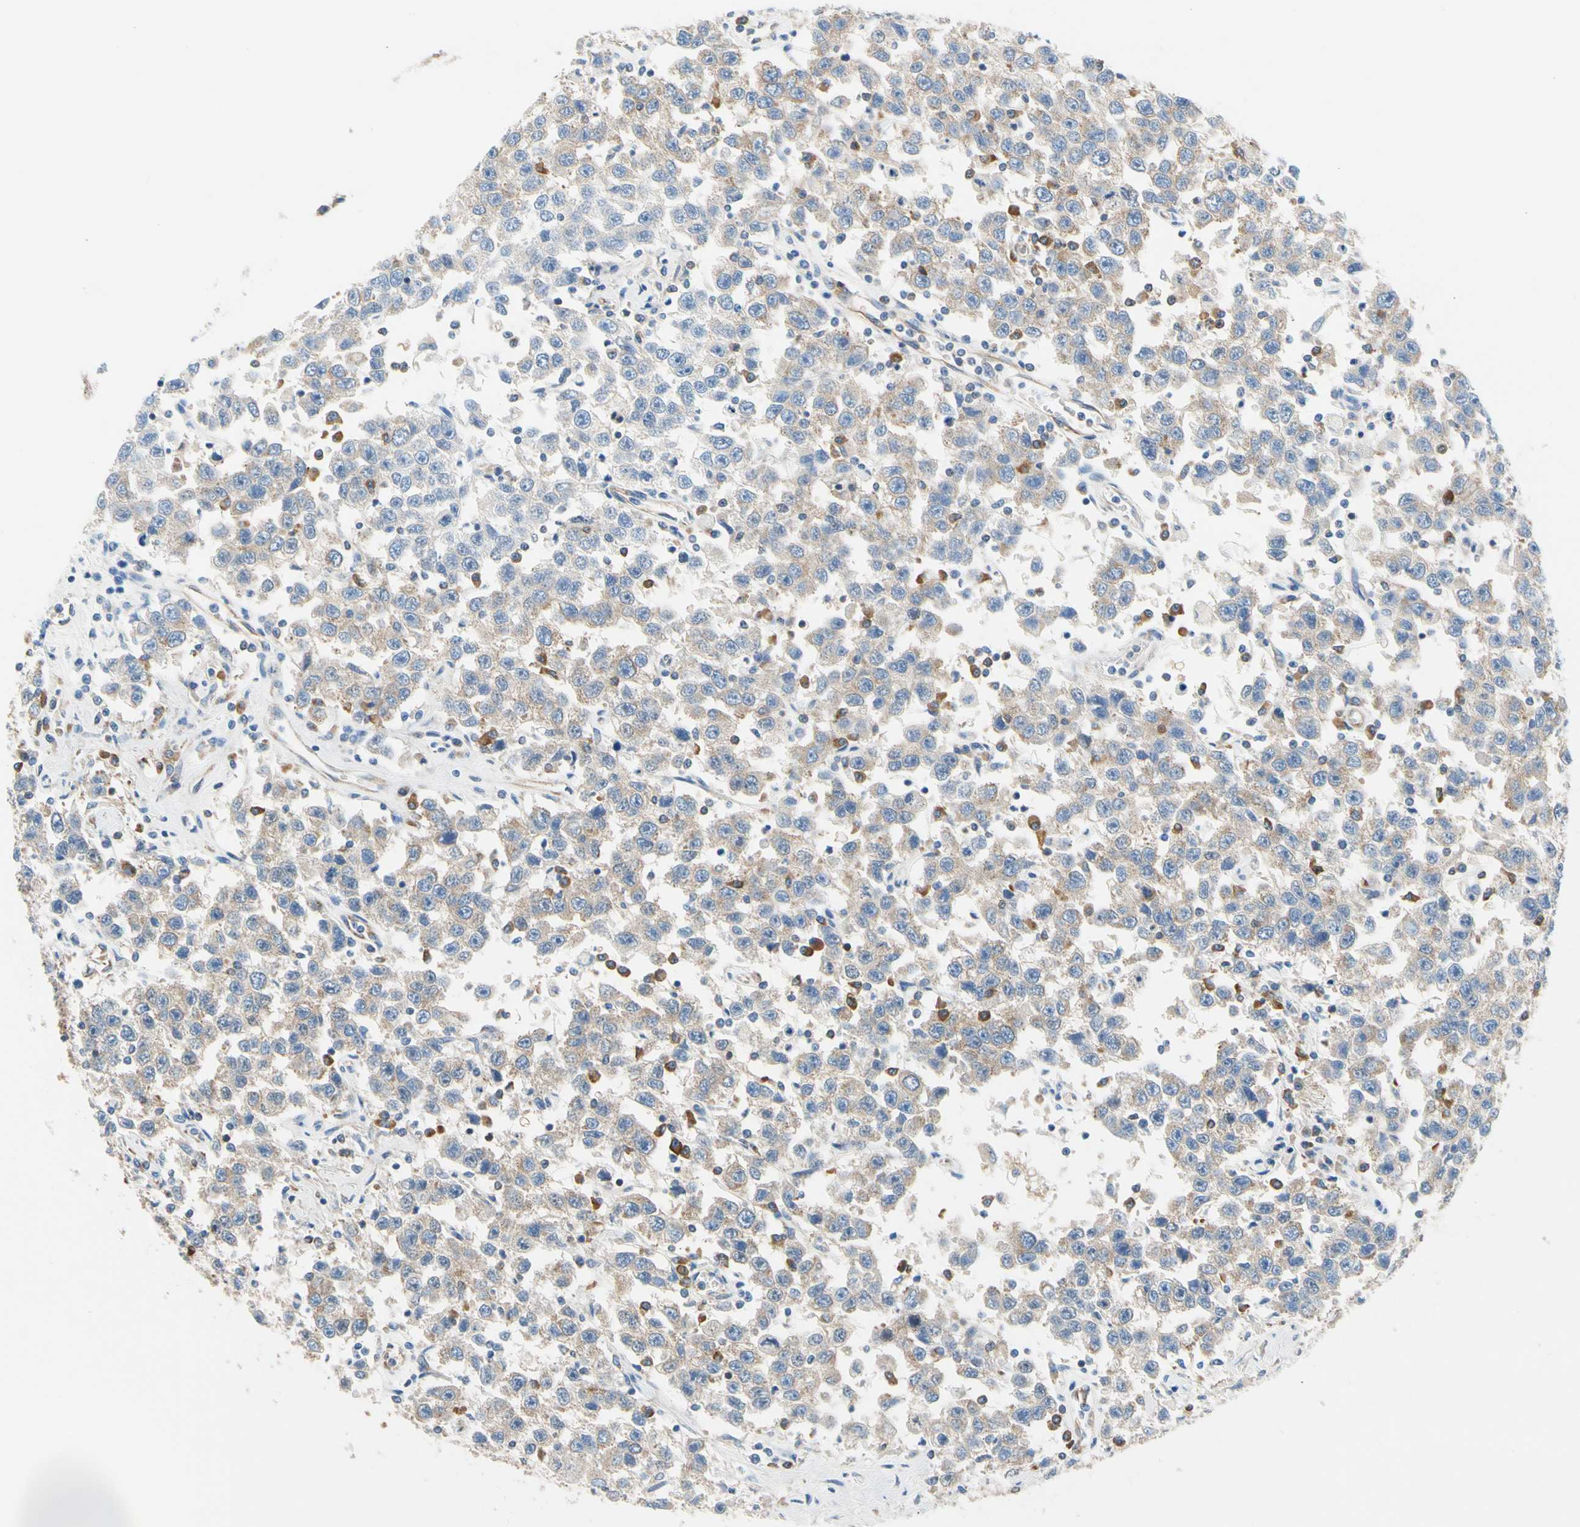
{"staining": {"intensity": "weak", "quantity": ">75%", "location": "cytoplasmic/membranous"}, "tissue": "testis cancer", "cell_type": "Tumor cells", "image_type": "cancer", "snomed": [{"axis": "morphology", "description": "Seminoma, NOS"}, {"axis": "topography", "description": "Testis"}], "caption": "Testis seminoma stained with DAB (3,3'-diaminobenzidine) immunohistochemistry (IHC) demonstrates low levels of weak cytoplasmic/membranous staining in approximately >75% of tumor cells.", "gene": "GPHN", "patient": {"sex": "male", "age": 41}}